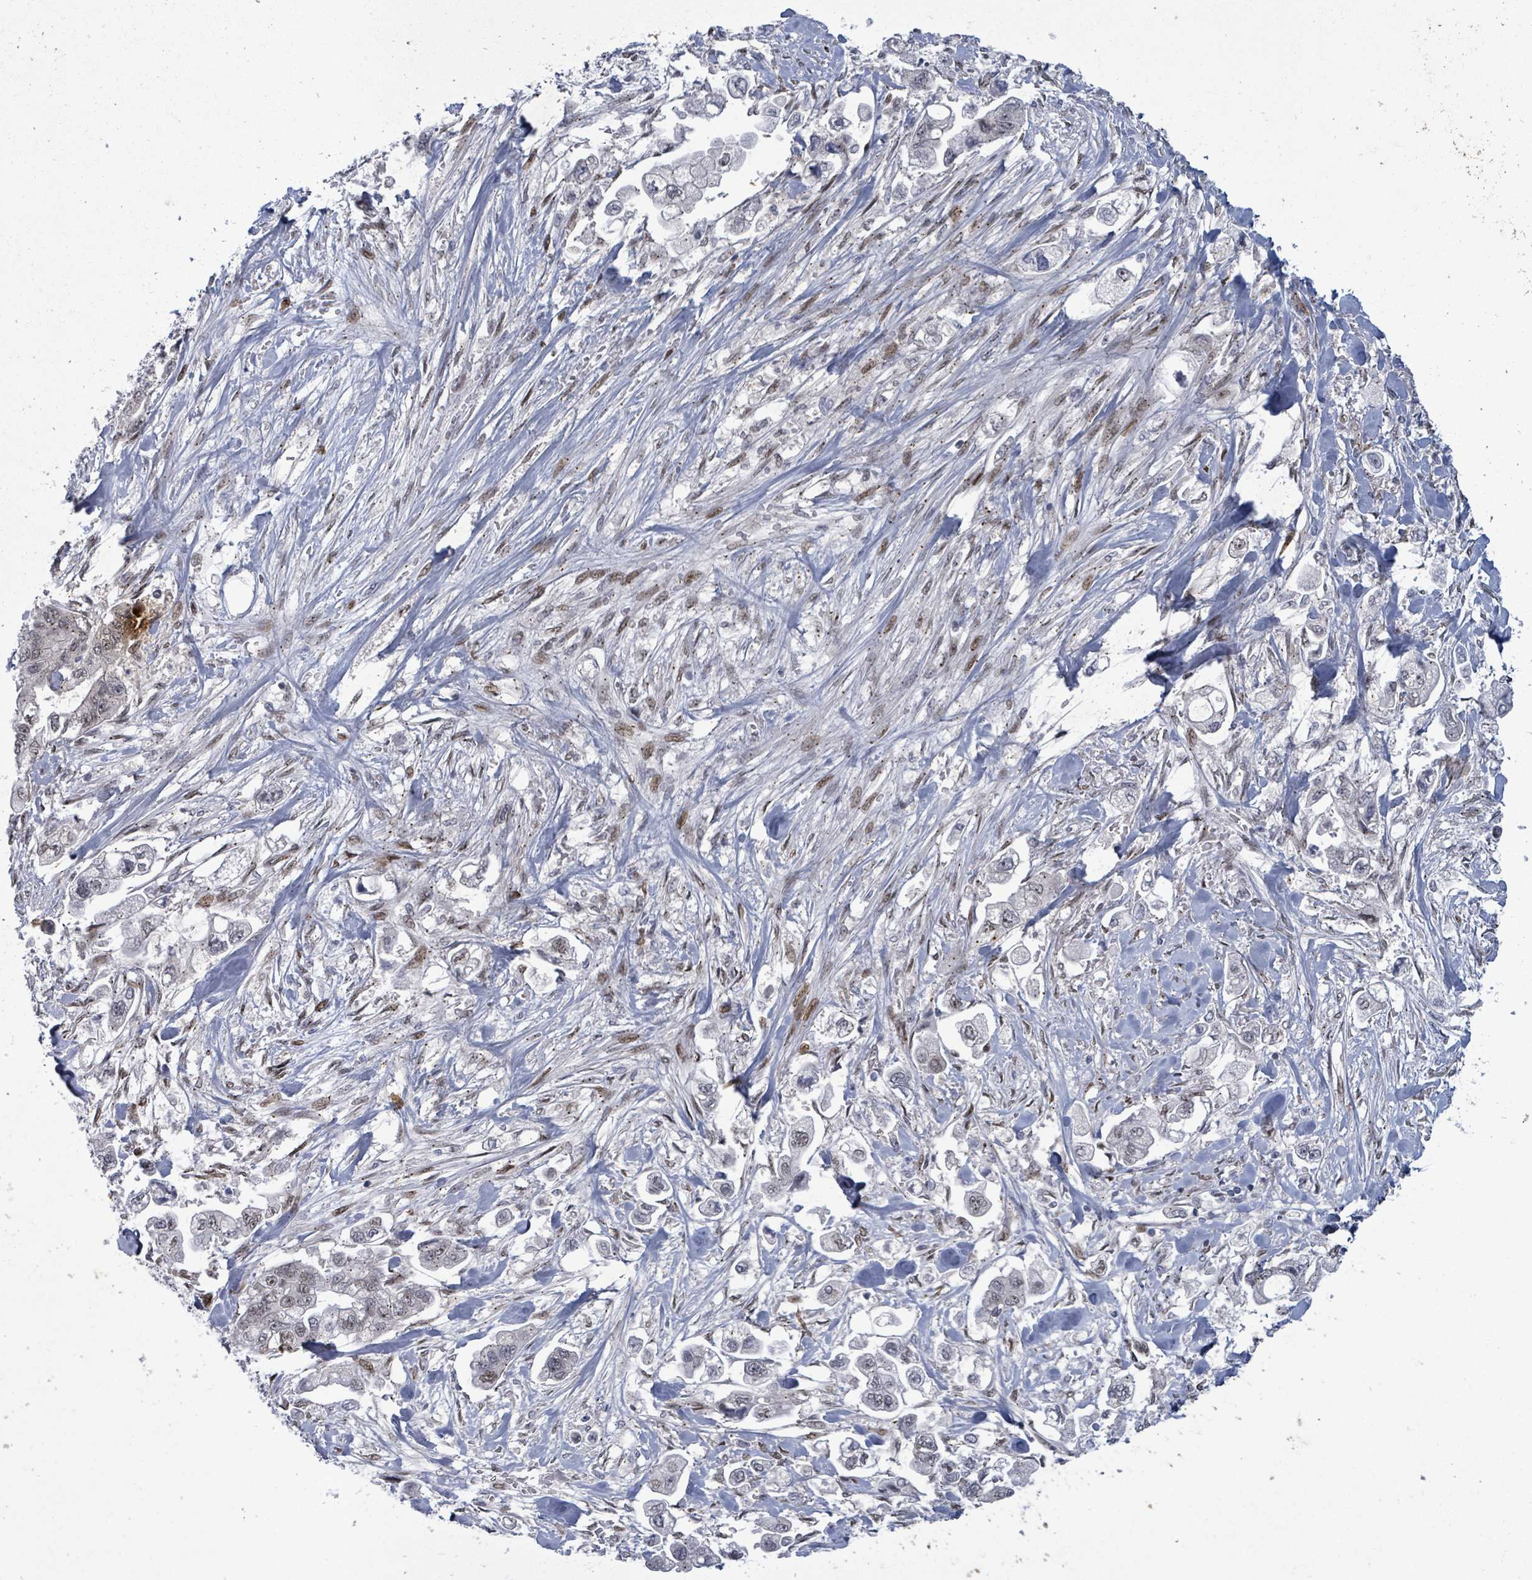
{"staining": {"intensity": "negative", "quantity": "none", "location": "none"}, "tissue": "stomach cancer", "cell_type": "Tumor cells", "image_type": "cancer", "snomed": [{"axis": "morphology", "description": "Adenocarcinoma, NOS"}, {"axis": "topography", "description": "Stomach"}], "caption": "This is an IHC micrograph of stomach cancer. There is no staining in tumor cells.", "gene": "TUSC1", "patient": {"sex": "male", "age": 62}}